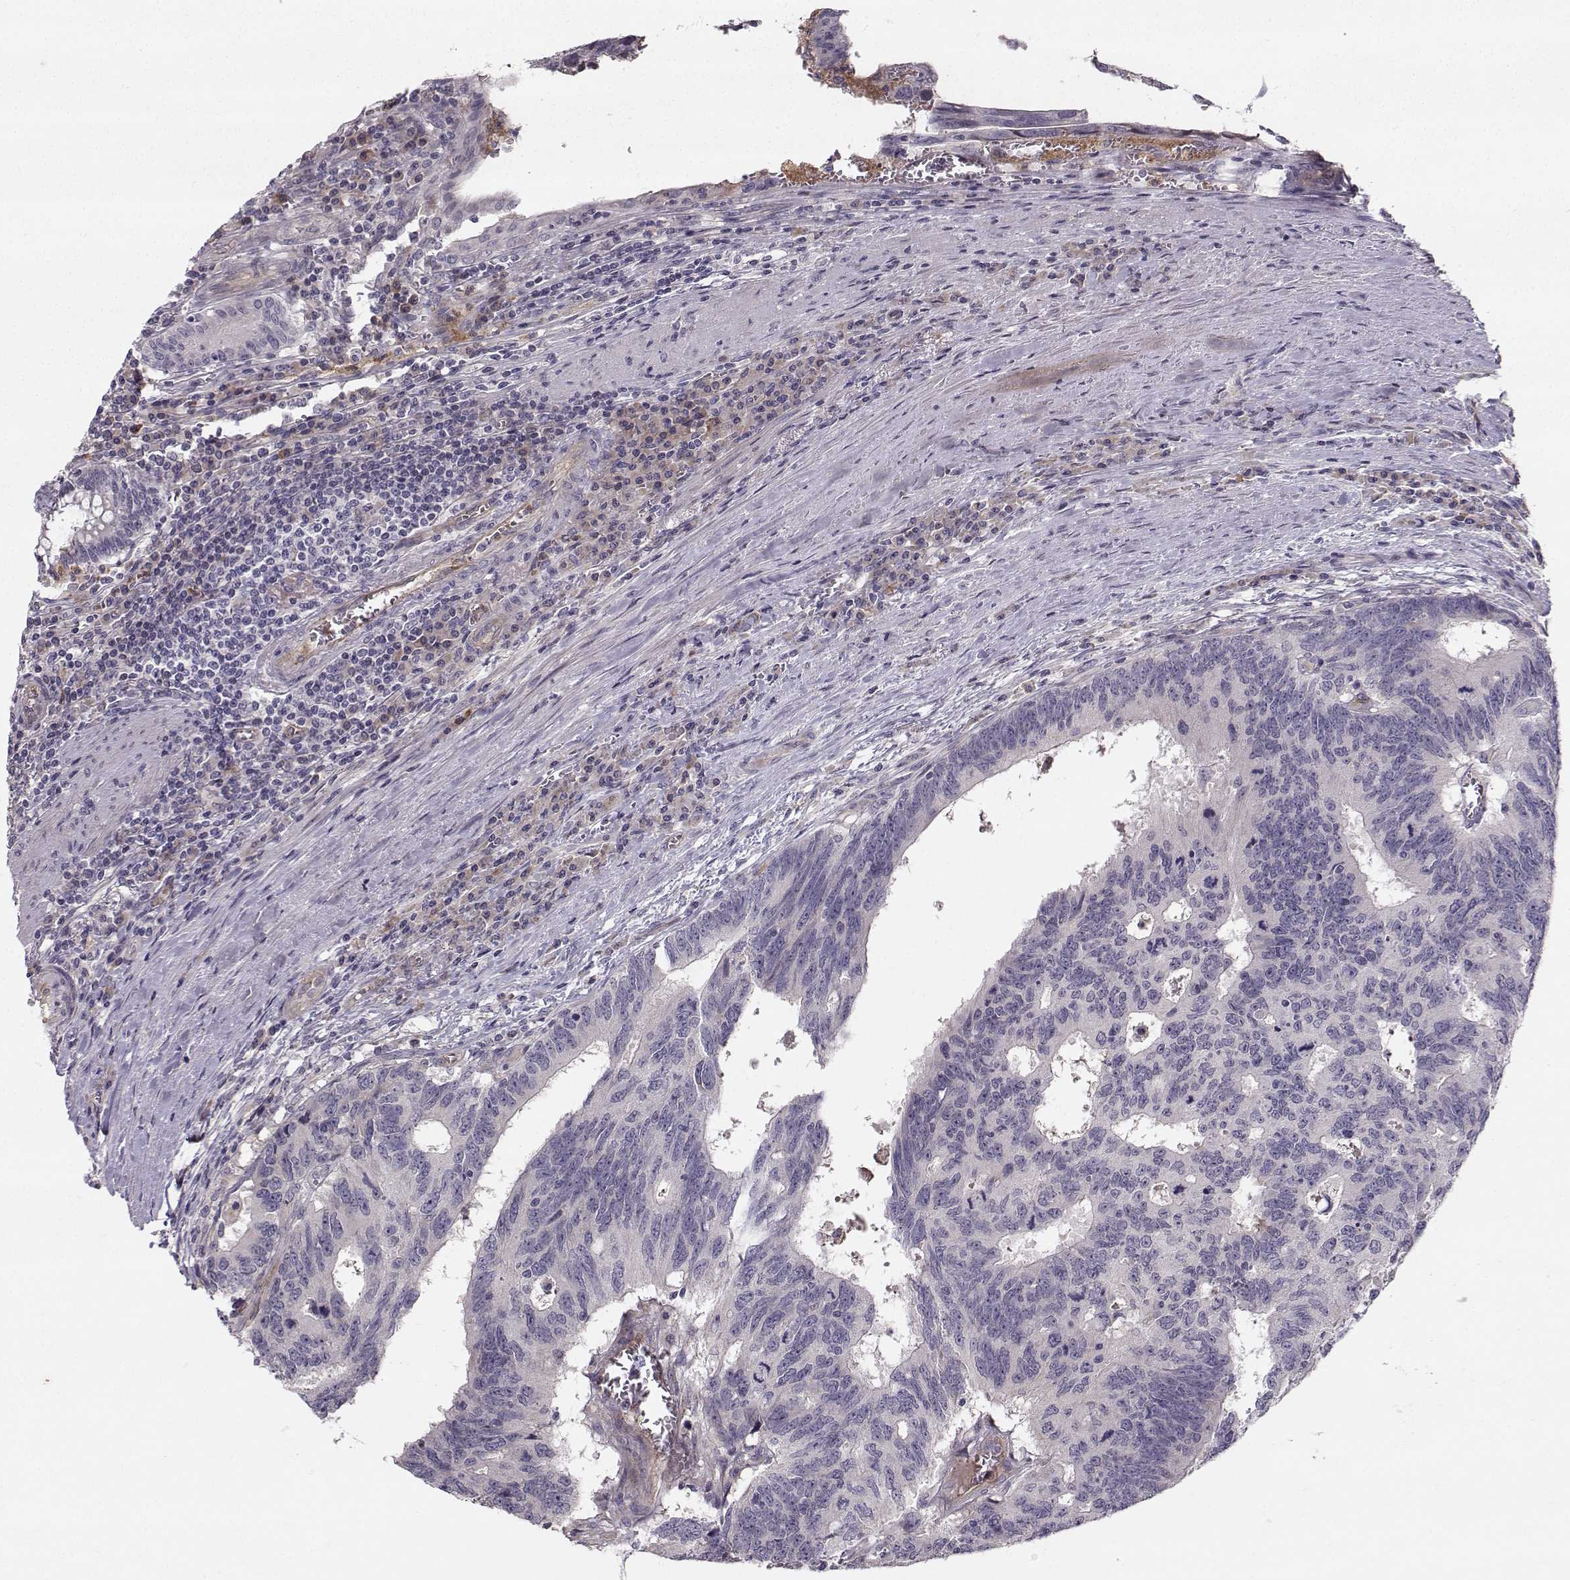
{"staining": {"intensity": "negative", "quantity": "none", "location": "none"}, "tissue": "colorectal cancer", "cell_type": "Tumor cells", "image_type": "cancer", "snomed": [{"axis": "morphology", "description": "Adenocarcinoma, NOS"}, {"axis": "topography", "description": "Colon"}], "caption": "Colorectal cancer was stained to show a protein in brown. There is no significant expression in tumor cells. Brightfield microscopy of immunohistochemistry (IHC) stained with DAB (brown) and hematoxylin (blue), captured at high magnification.", "gene": "OPRD1", "patient": {"sex": "female", "age": 77}}